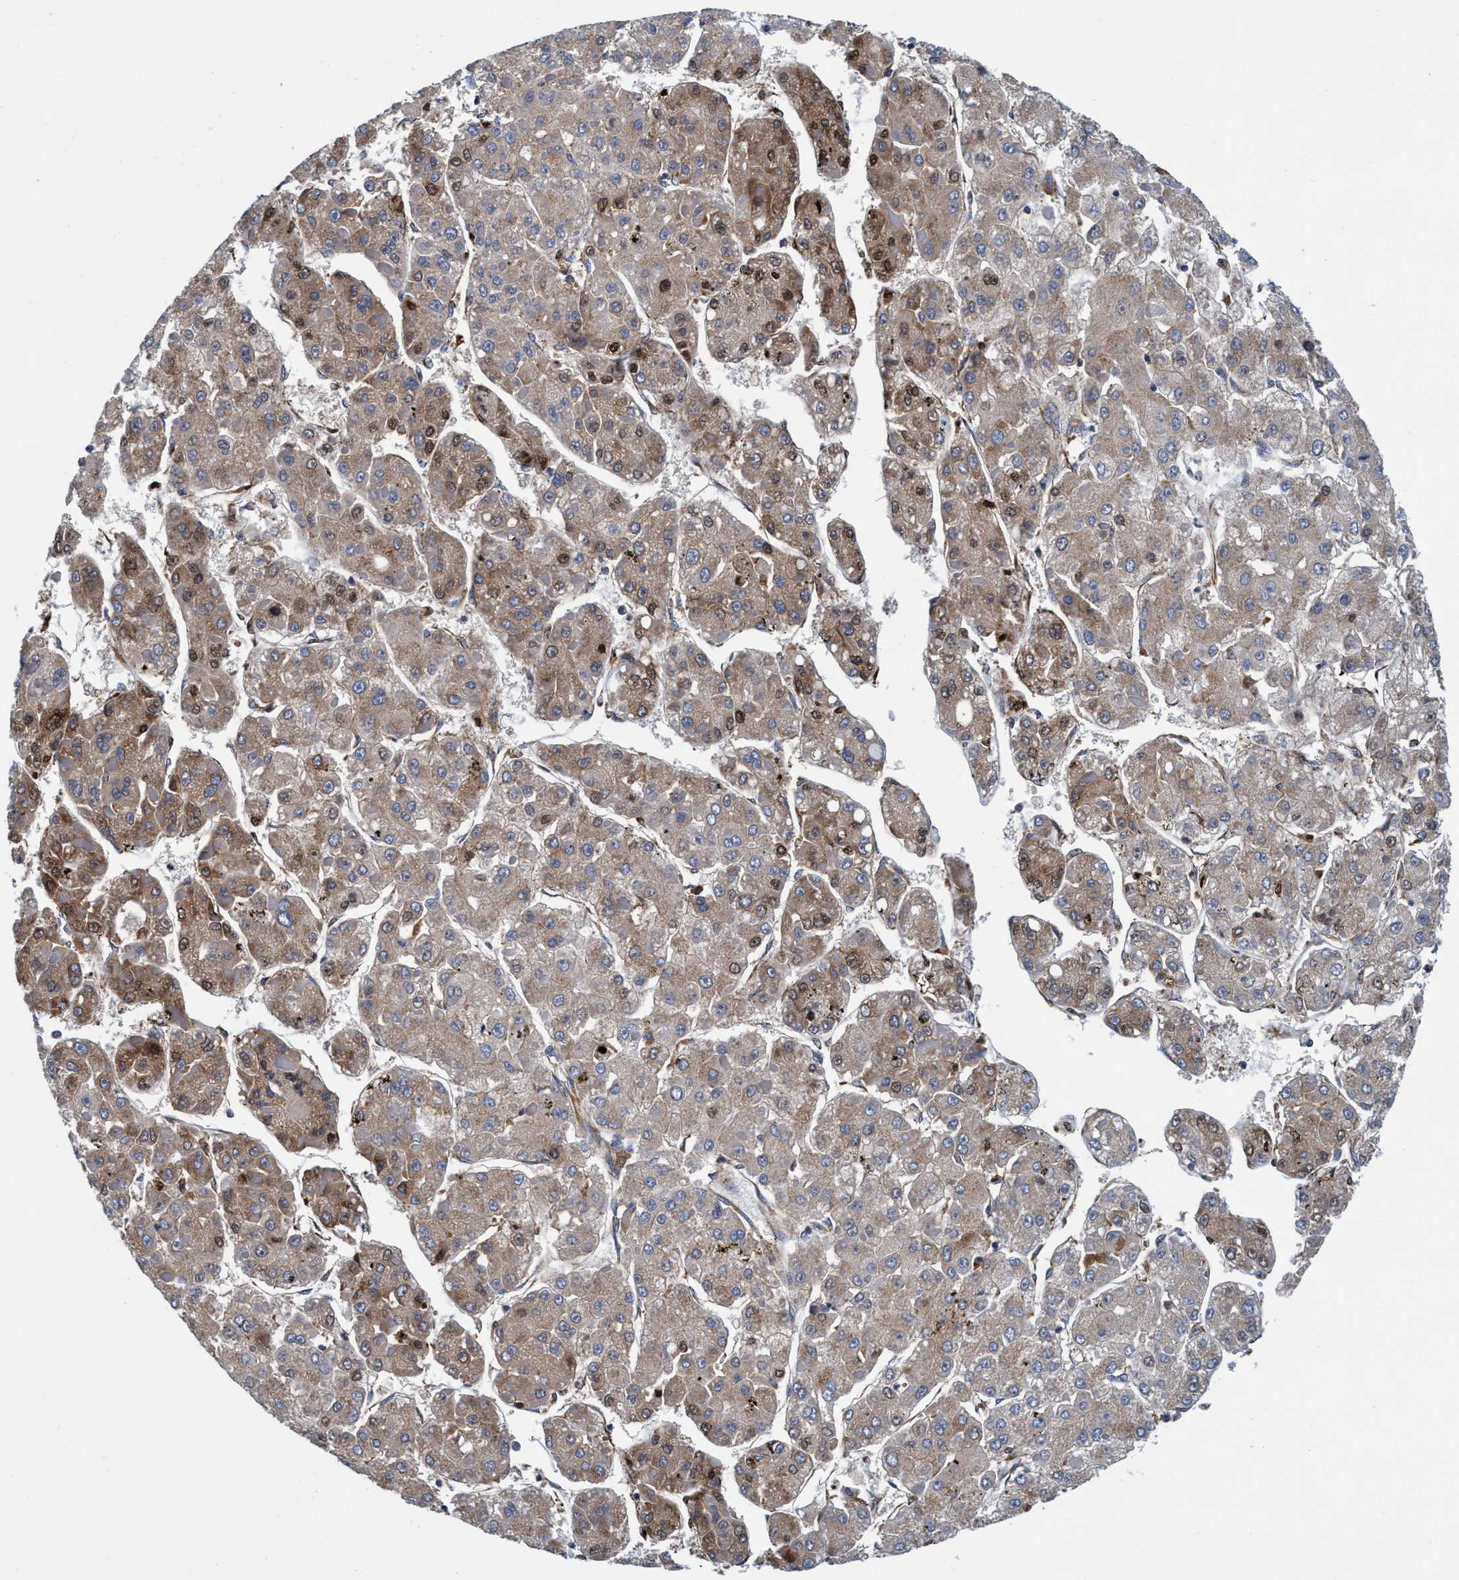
{"staining": {"intensity": "moderate", "quantity": "<25%", "location": "cytoplasmic/membranous,nuclear"}, "tissue": "liver cancer", "cell_type": "Tumor cells", "image_type": "cancer", "snomed": [{"axis": "morphology", "description": "Carcinoma, Hepatocellular, NOS"}, {"axis": "topography", "description": "Liver"}], "caption": "A high-resolution histopathology image shows immunohistochemistry staining of liver cancer, which exhibits moderate cytoplasmic/membranous and nuclear expression in approximately <25% of tumor cells.", "gene": "ENDOG", "patient": {"sex": "female", "age": 73}}